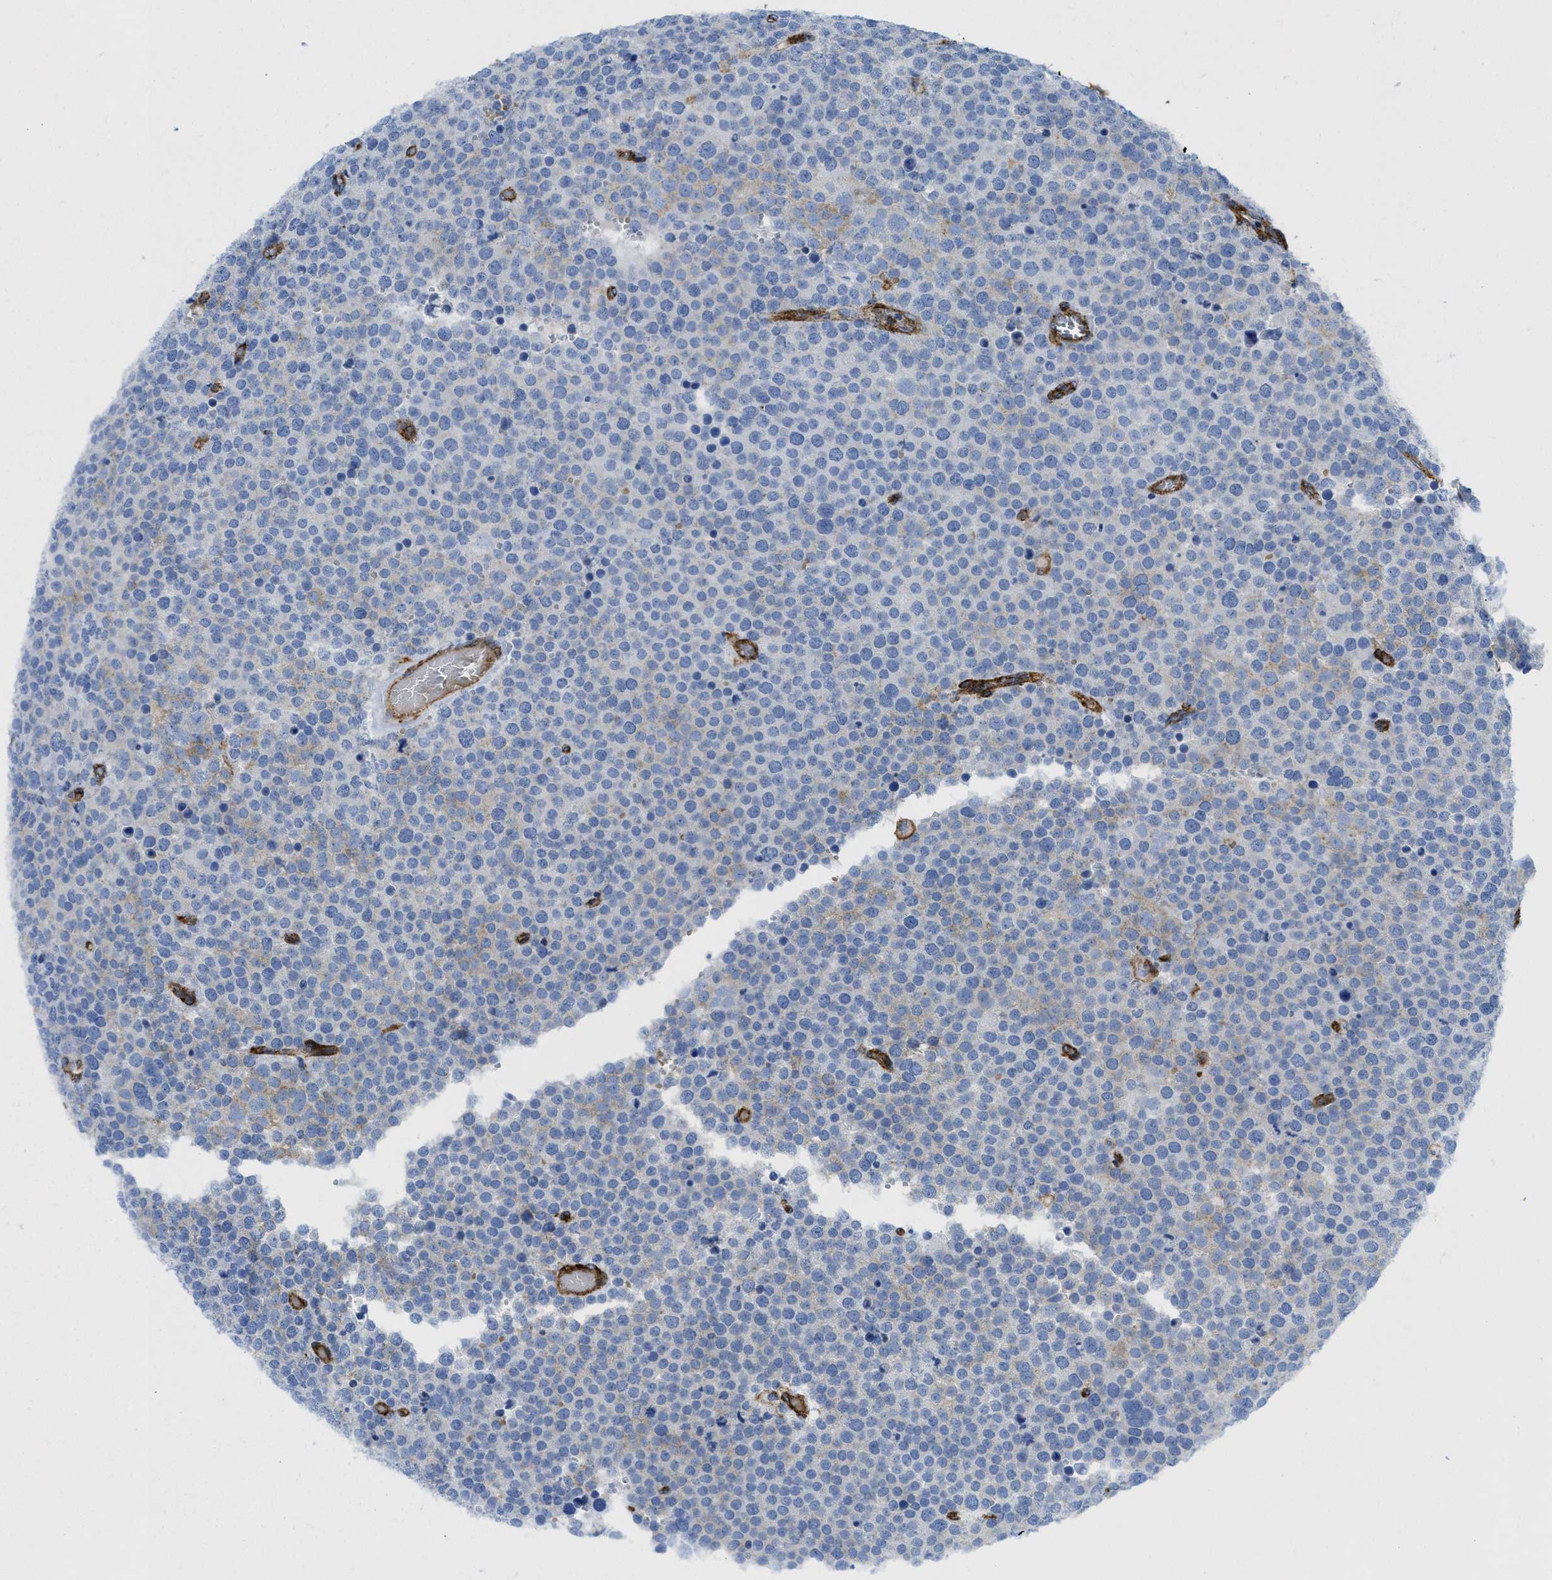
{"staining": {"intensity": "negative", "quantity": "none", "location": "none"}, "tissue": "testis cancer", "cell_type": "Tumor cells", "image_type": "cancer", "snomed": [{"axis": "morphology", "description": "Normal tissue, NOS"}, {"axis": "morphology", "description": "Seminoma, NOS"}, {"axis": "topography", "description": "Testis"}], "caption": "The photomicrograph demonstrates no significant expression in tumor cells of seminoma (testis).", "gene": "HIP1", "patient": {"sex": "male", "age": 71}}